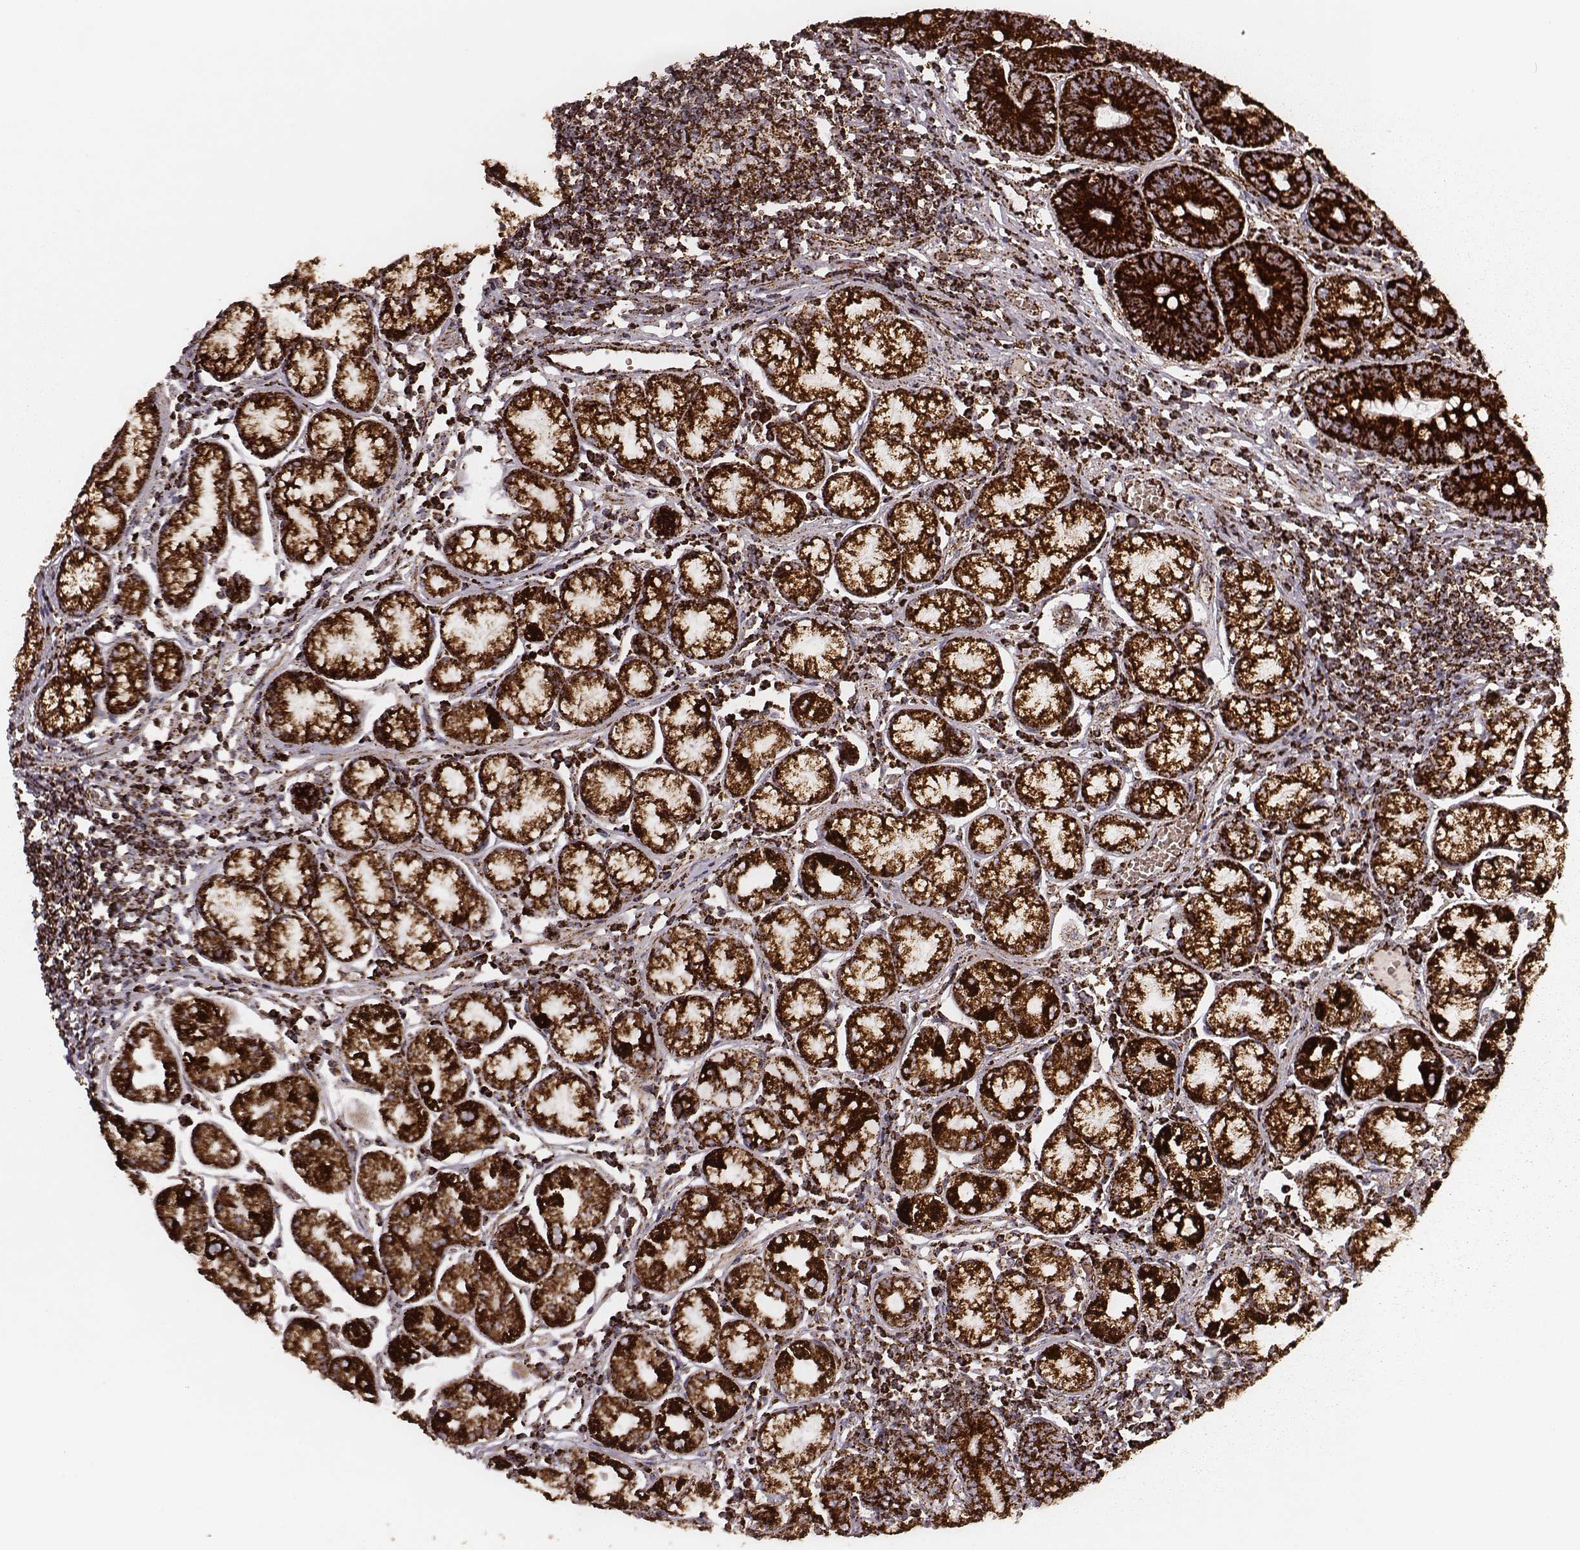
{"staining": {"intensity": "strong", "quantity": ">75%", "location": "cytoplasmic/membranous"}, "tissue": "stomach", "cell_type": "Glandular cells", "image_type": "normal", "snomed": [{"axis": "morphology", "description": "Normal tissue, NOS"}, {"axis": "topography", "description": "Stomach"}], "caption": "The photomicrograph demonstrates staining of benign stomach, revealing strong cytoplasmic/membranous protein expression (brown color) within glandular cells.", "gene": "TUFM", "patient": {"sex": "male", "age": 55}}